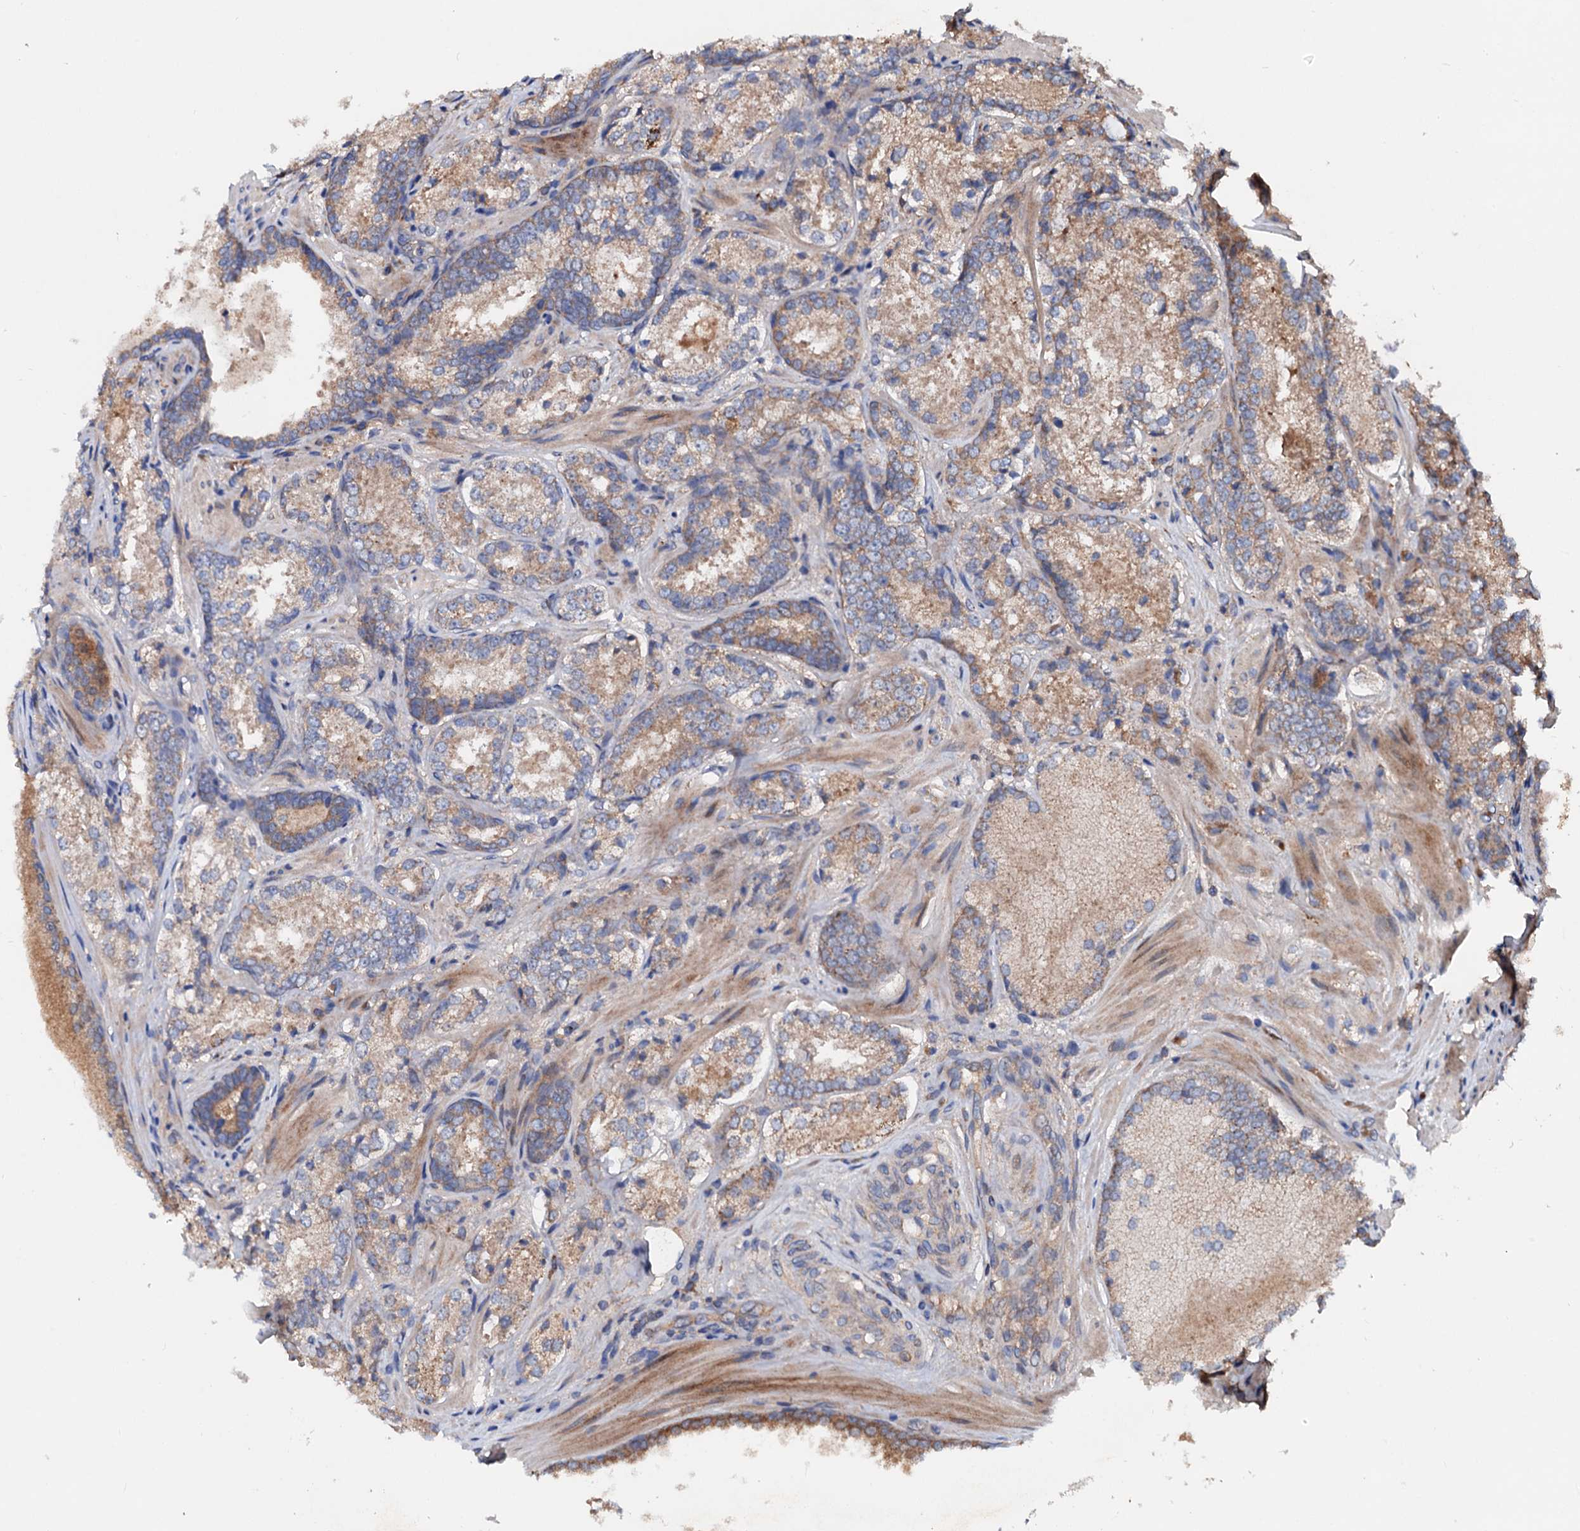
{"staining": {"intensity": "moderate", "quantity": ">75%", "location": "cytoplasmic/membranous"}, "tissue": "prostate cancer", "cell_type": "Tumor cells", "image_type": "cancer", "snomed": [{"axis": "morphology", "description": "Adenocarcinoma, Low grade"}, {"axis": "topography", "description": "Prostate"}], "caption": "Human prostate cancer (low-grade adenocarcinoma) stained with a protein marker shows moderate staining in tumor cells.", "gene": "EXTL1", "patient": {"sex": "male", "age": 74}}